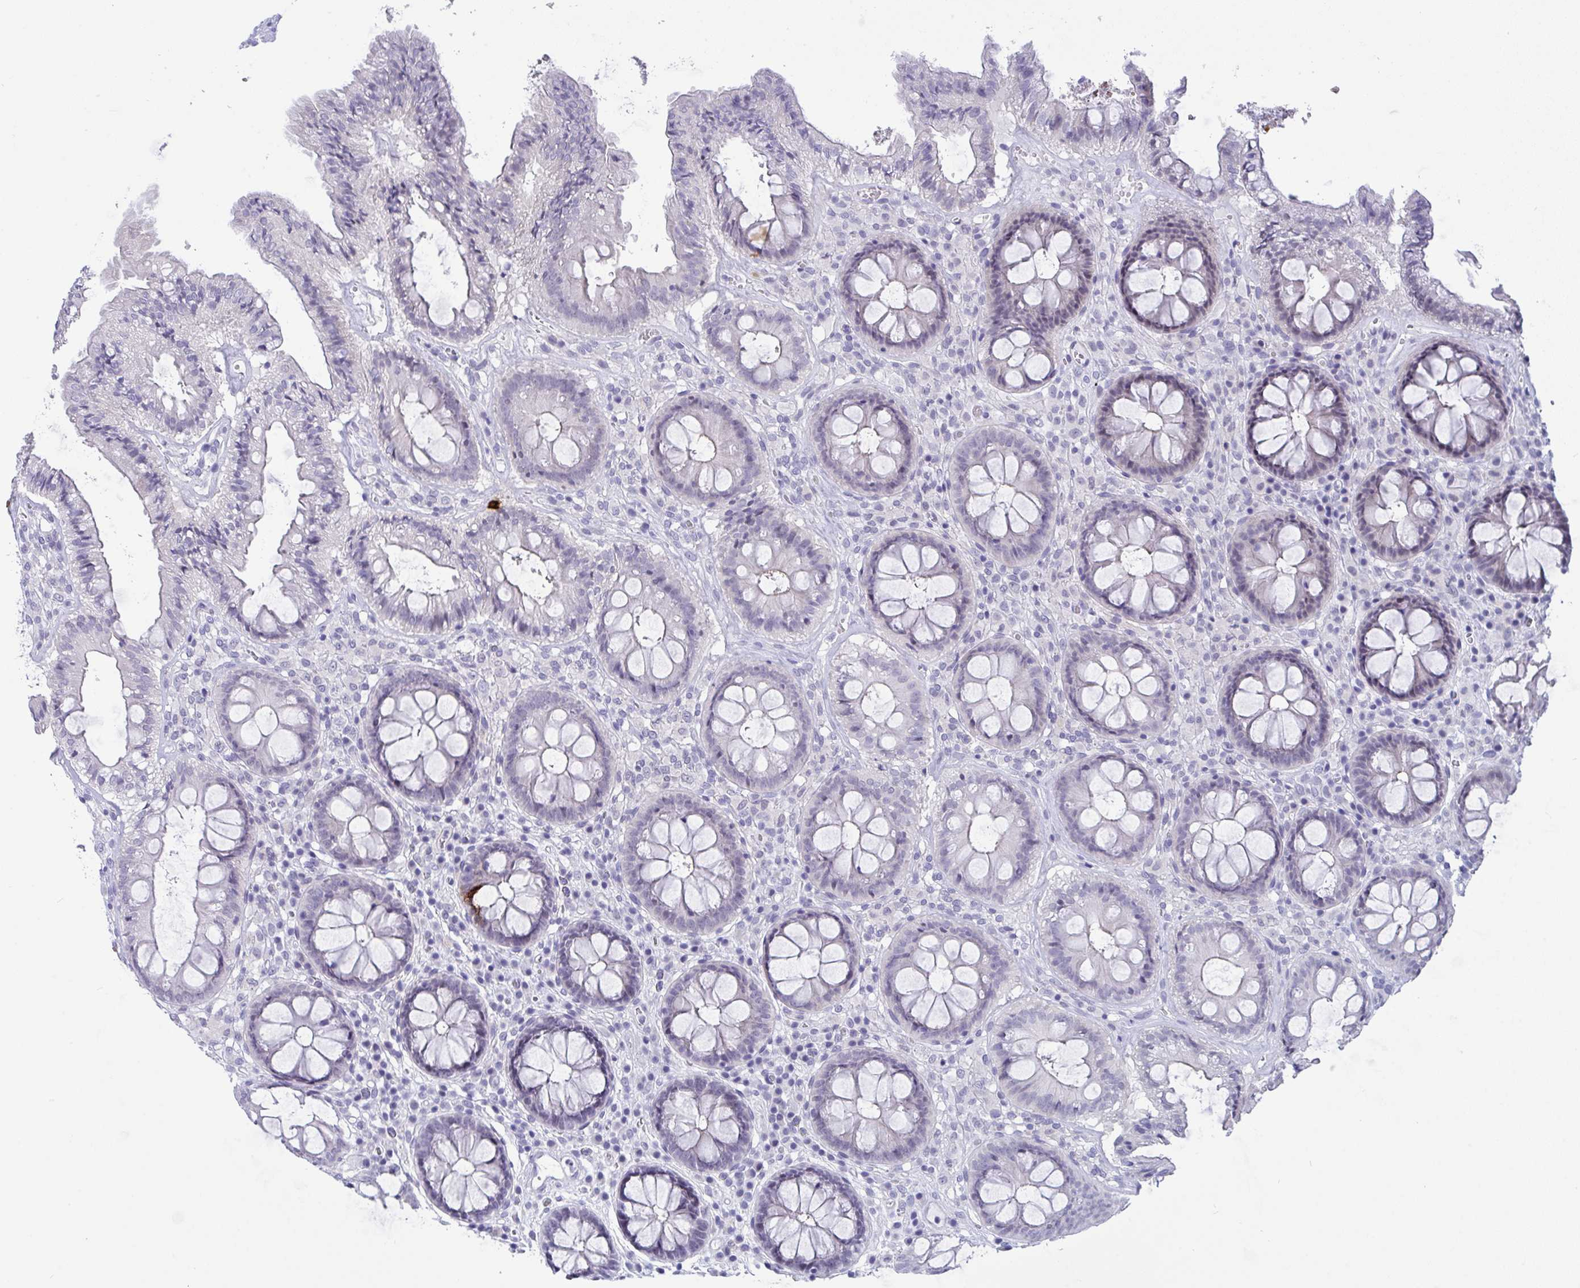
{"staining": {"intensity": "negative", "quantity": "none", "location": "none"}, "tissue": "colon", "cell_type": "Endothelial cells", "image_type": "normal", "snomed": [{"axis": "morphology", "description": "Normal tissue, NOS"}, {"axis": "topography", "description": "Colon"}, {"axis": "topography", "description": "Peripheral nerve tissue"}], "caption": "A micrograph of colon stained for a protein demonstrates no brown staining in endothelial cells. (Brightfield microscopy of DAB (3,3'-diaminobenzidine) immunohistochemistry at high magnification).", "gene": "FBXL22", "patient": {"sex": "male", "age": 84}}